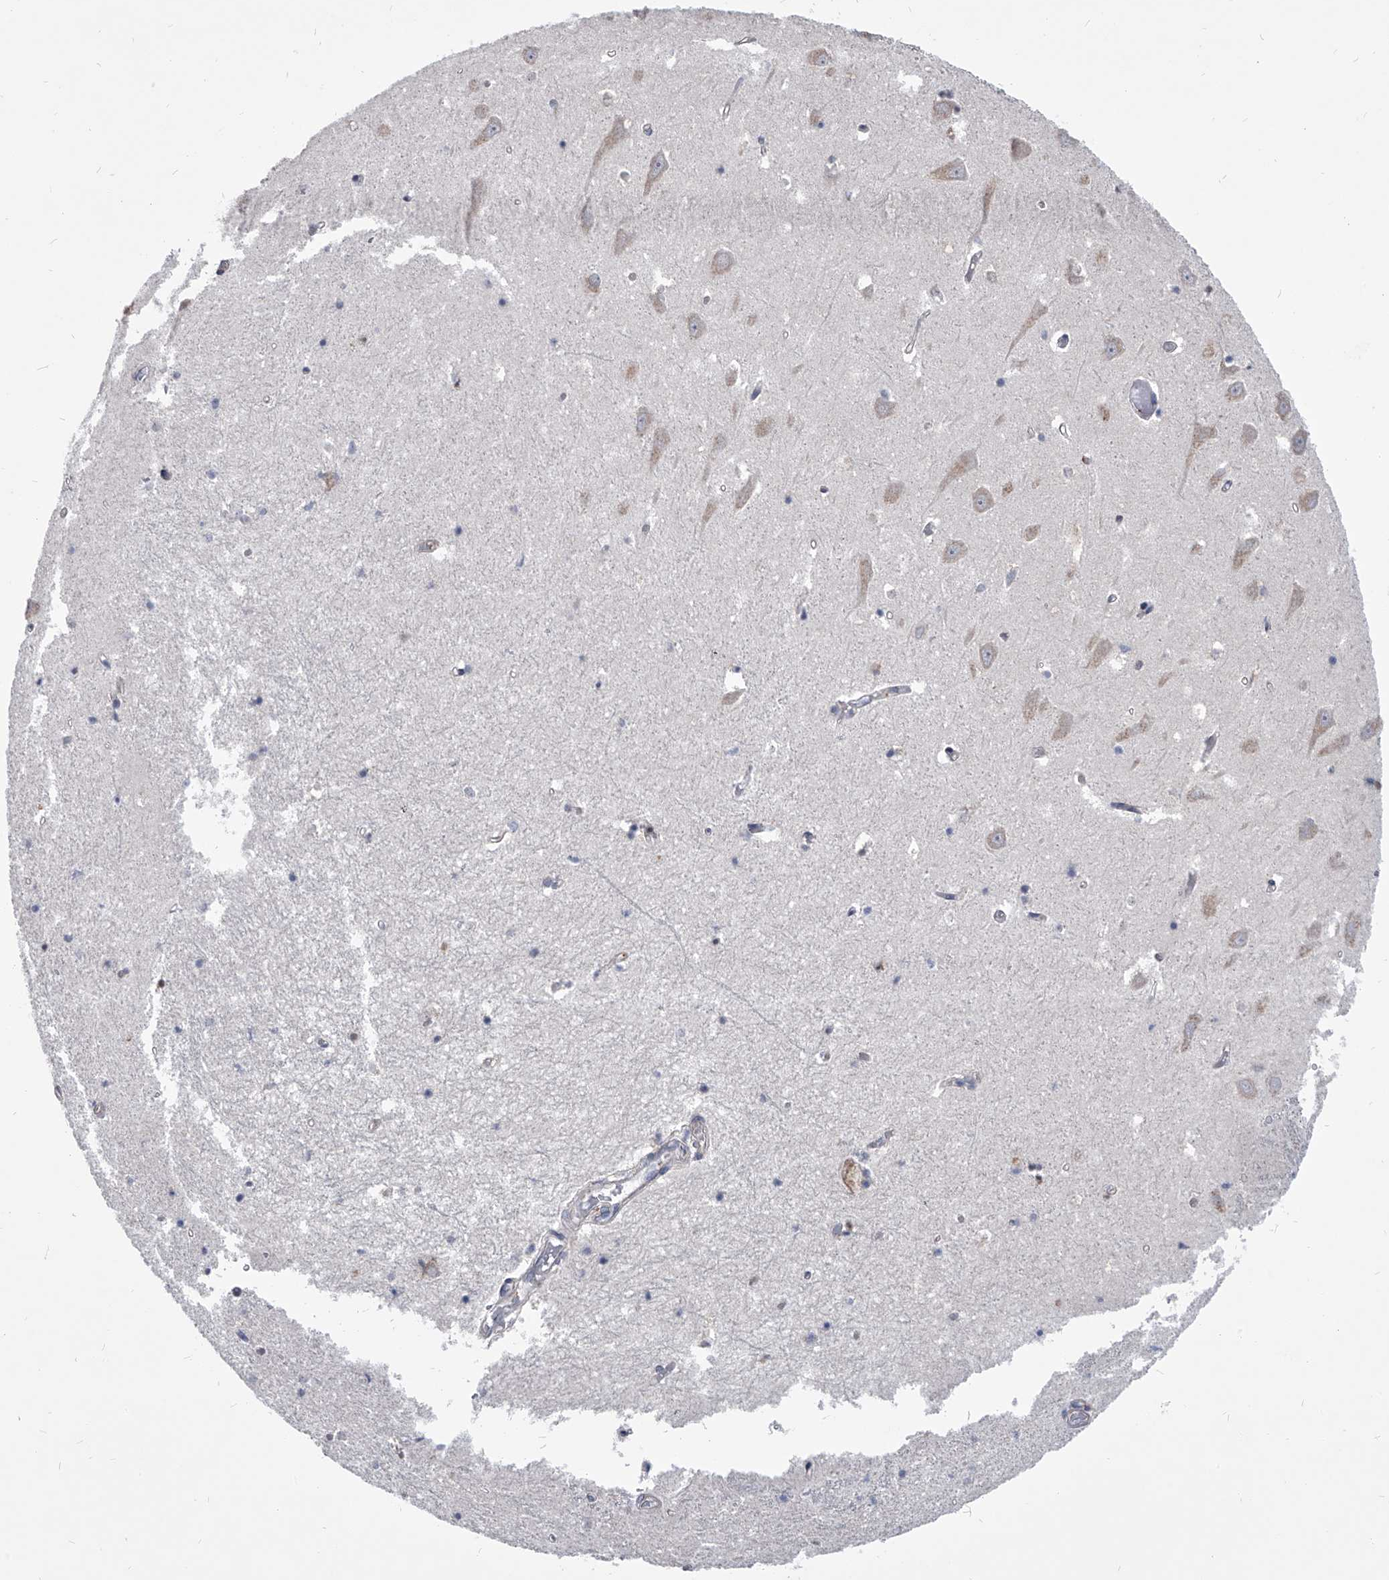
{"staining": {"intensity": "negative", "quantity": "none", "location": "none"}, "tissue": "hippocampus", "cell_type": "Glial cells", "image_type": "normal", "snomed": [{"axis": "morphology", "description": "Normal tissue, NOS"}, {"axis": "topography", "description": "Hippocampus"}], "caption": "This image is of benign hippocampus stained with immunohistochemistry (IHC) to label a protein in brown with the nuclei are counter-stained blue. There is no staining in glial cells.", "gene": "EVA1C", "patient": {"sex": "male", "age": 70}}